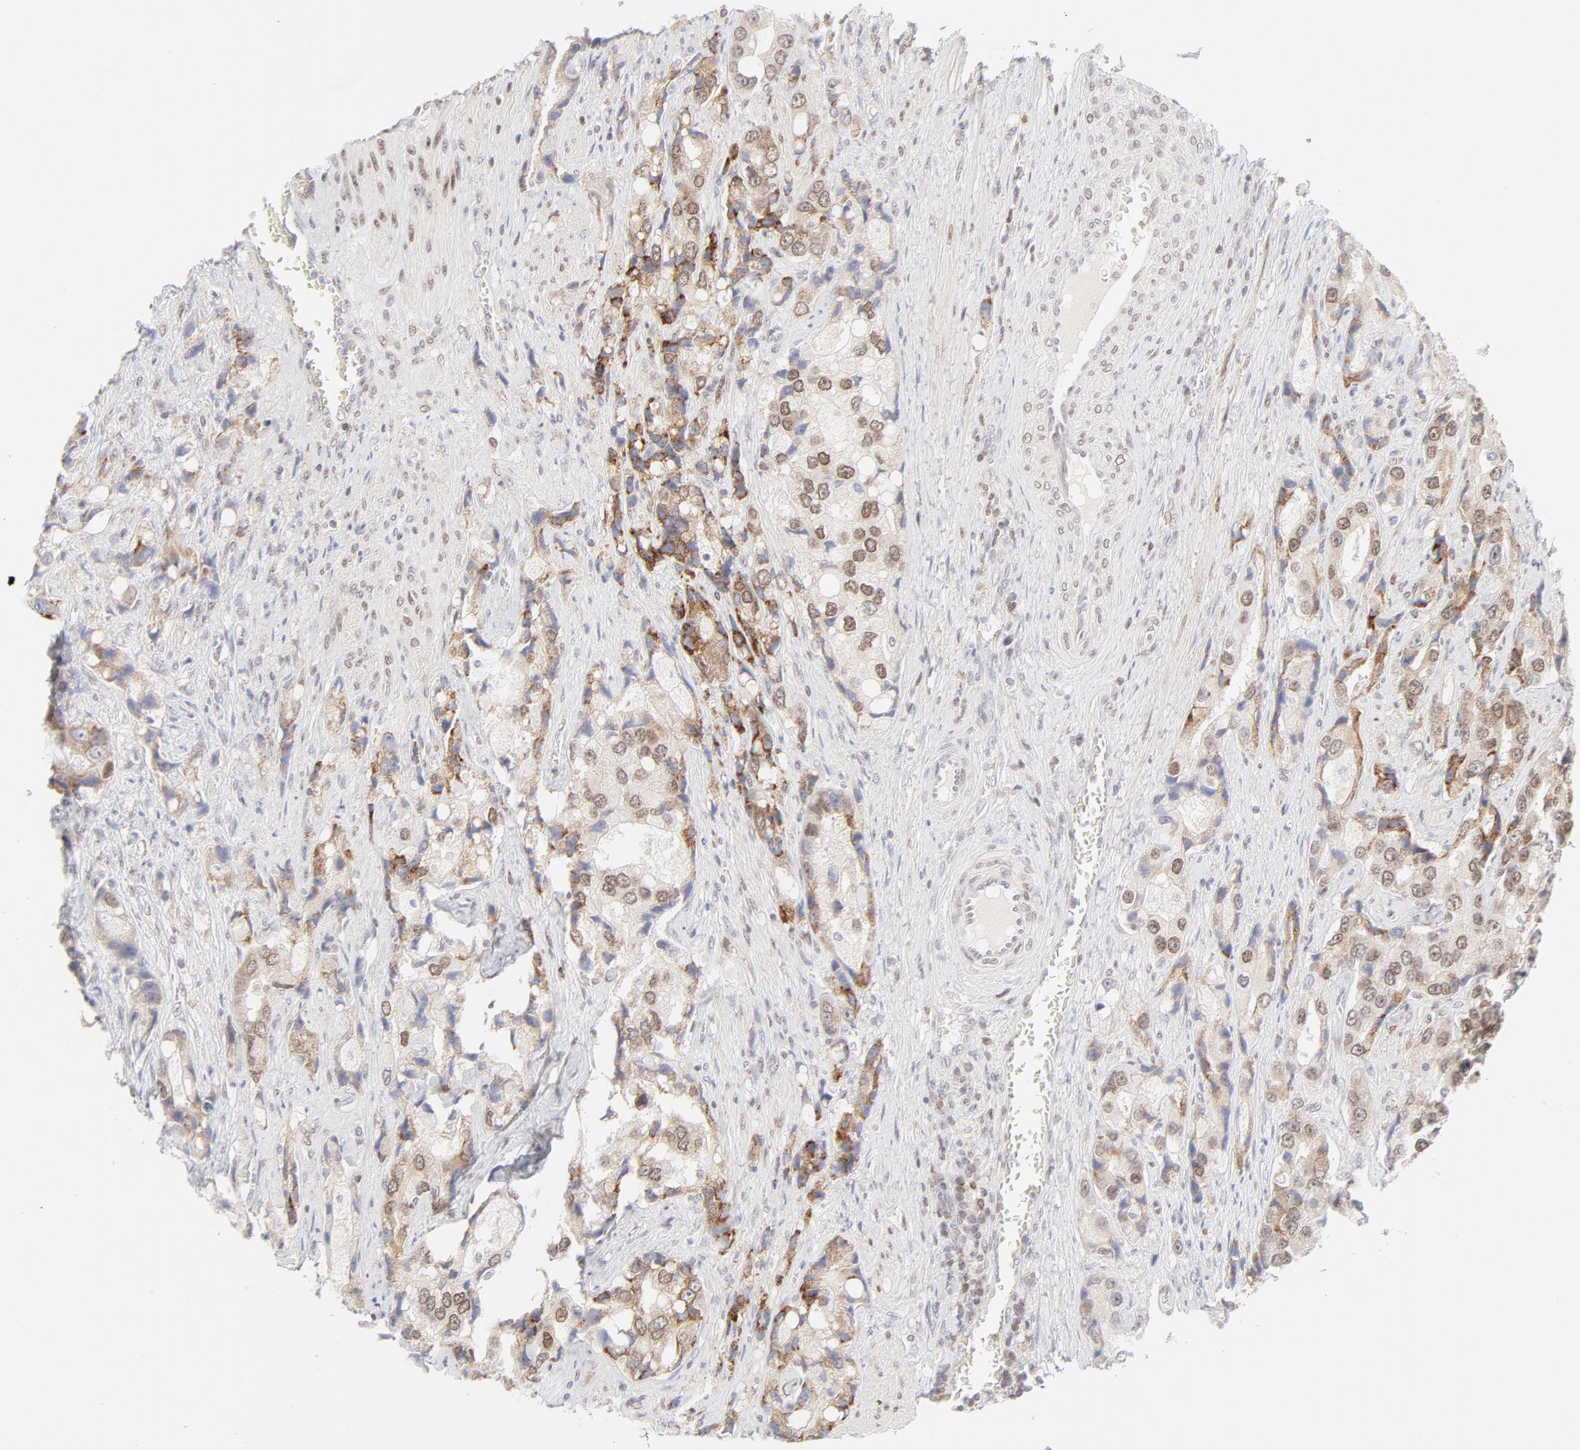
{"staining": {"intensity": "strong", "quantity": ">75%", "location": "cytoplasmic/membranous,nuclear"}, "tissue": "prostate cancer", "cell_type": "Tumor cells", "image_type": "cancer", "snomed": [{"axis": "morphology", "description": "Adenocarcinoma, High grade"}, {"axis": "topography", "description": "Prostate"}], "caption": "Immunohistochemistry (IHC) (DAB (3,3'-diaminobenzidine)) staining of human prostate high-grade adenocarcinoma exhibits strong cytoplasmic/membranous and nuclear protein positivity in about >75% of tumor cells.", "gene": "PRKCB", "patient": {"sex": "male", "age": 63}}